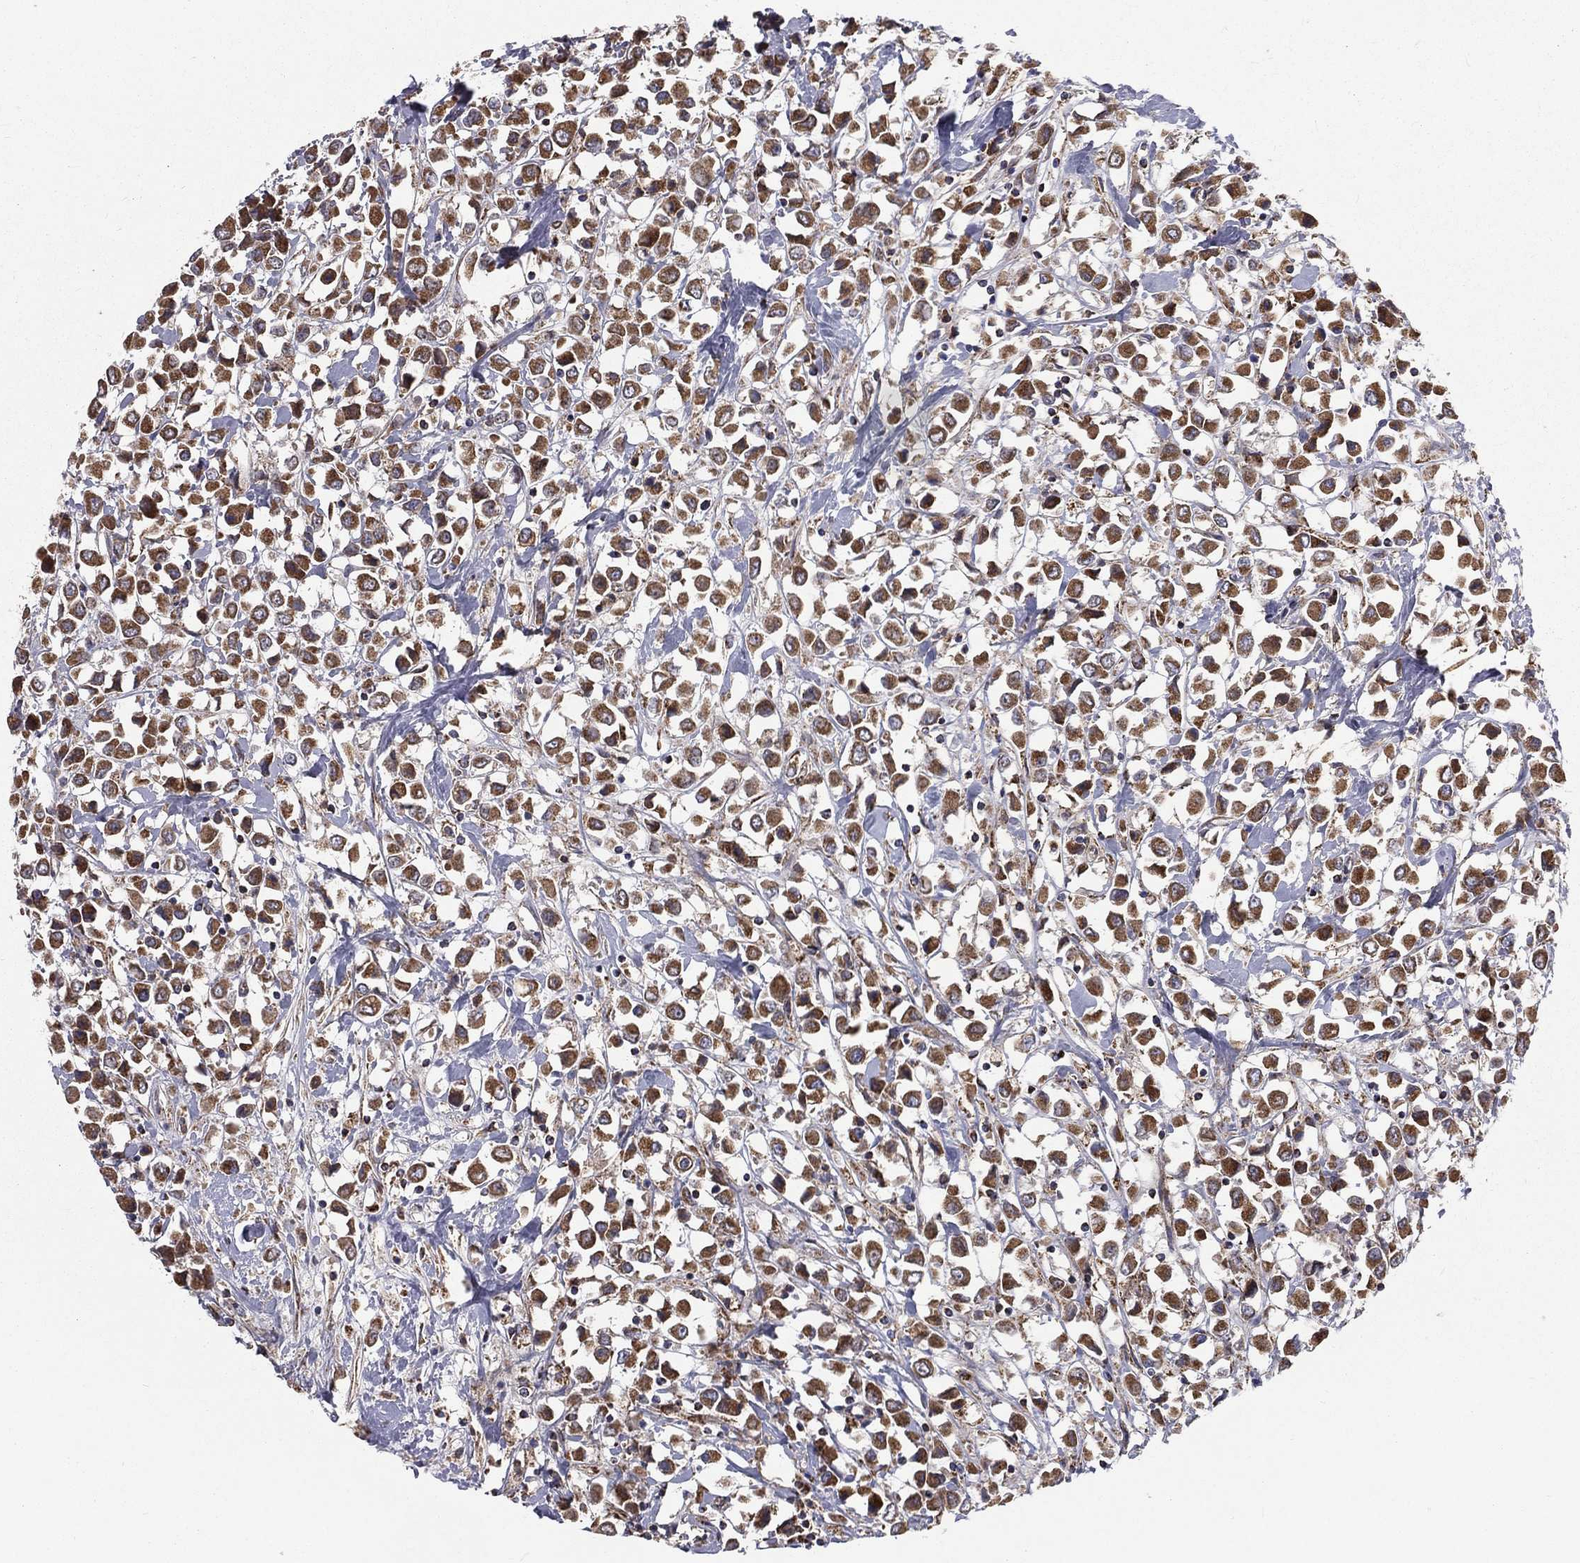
{"staining": {"intensity": "strong", "quantity": ">75%", "location": "cytoplasmic/membranous"}, "tissue": "breast cancer", "cell_type": "Tumor cells", "image_type": "cancer", "snomed": [{"axis": "morphology", "description": "Duct carcinoma"}, {"axis": "topography", "description": "Breast"}], "caption": "A brown stain shows strong cytoplasmic/membranous expression of a protein in human infiltrating ductal carcinoma (breast) tumor cells. Nuclei are stained in blue.", "gene": "GPD1", "patient": {"sex": "female", "age": 61}}